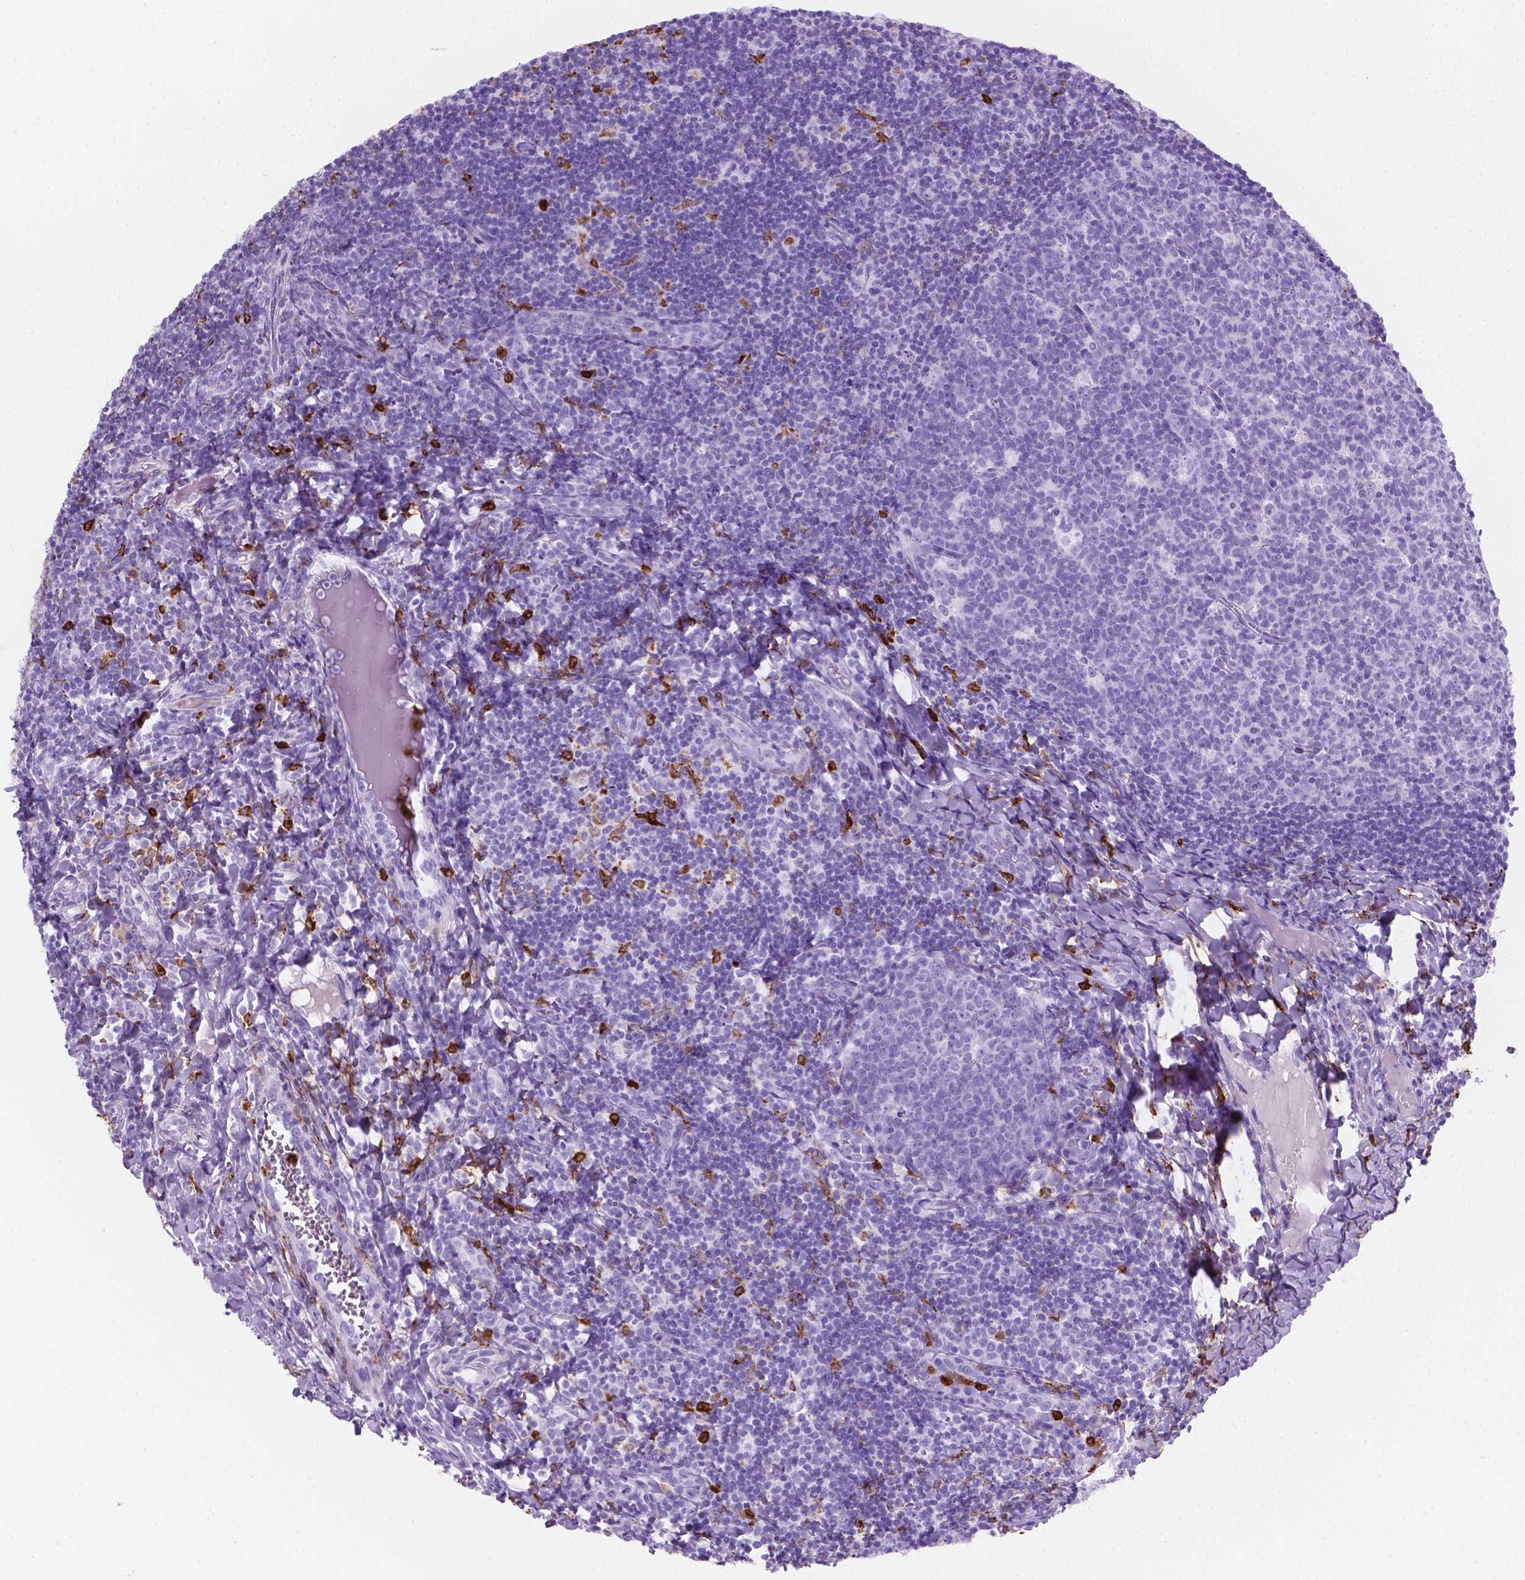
{"staining": {"intensity": "negative", "quantity": "none", "location": "none"}, "tissue": "lymph node", "cell_type": "Germinal center cells", "image_type": "normal", "snomed": [{"axis": "morphology", "description": "Normal tissue, NOS"}, {"axis": "topography", "description": "Lymph node"}], "caption": "Immunohistochemistry image of benign lymph node: human lymph node stained with DAB (3,3'-diaminobenzidine) exhibits no significant protein staining in germinal center cells.", "gene": "MACF1", "patient": {"sex": "female", "age": 21}}